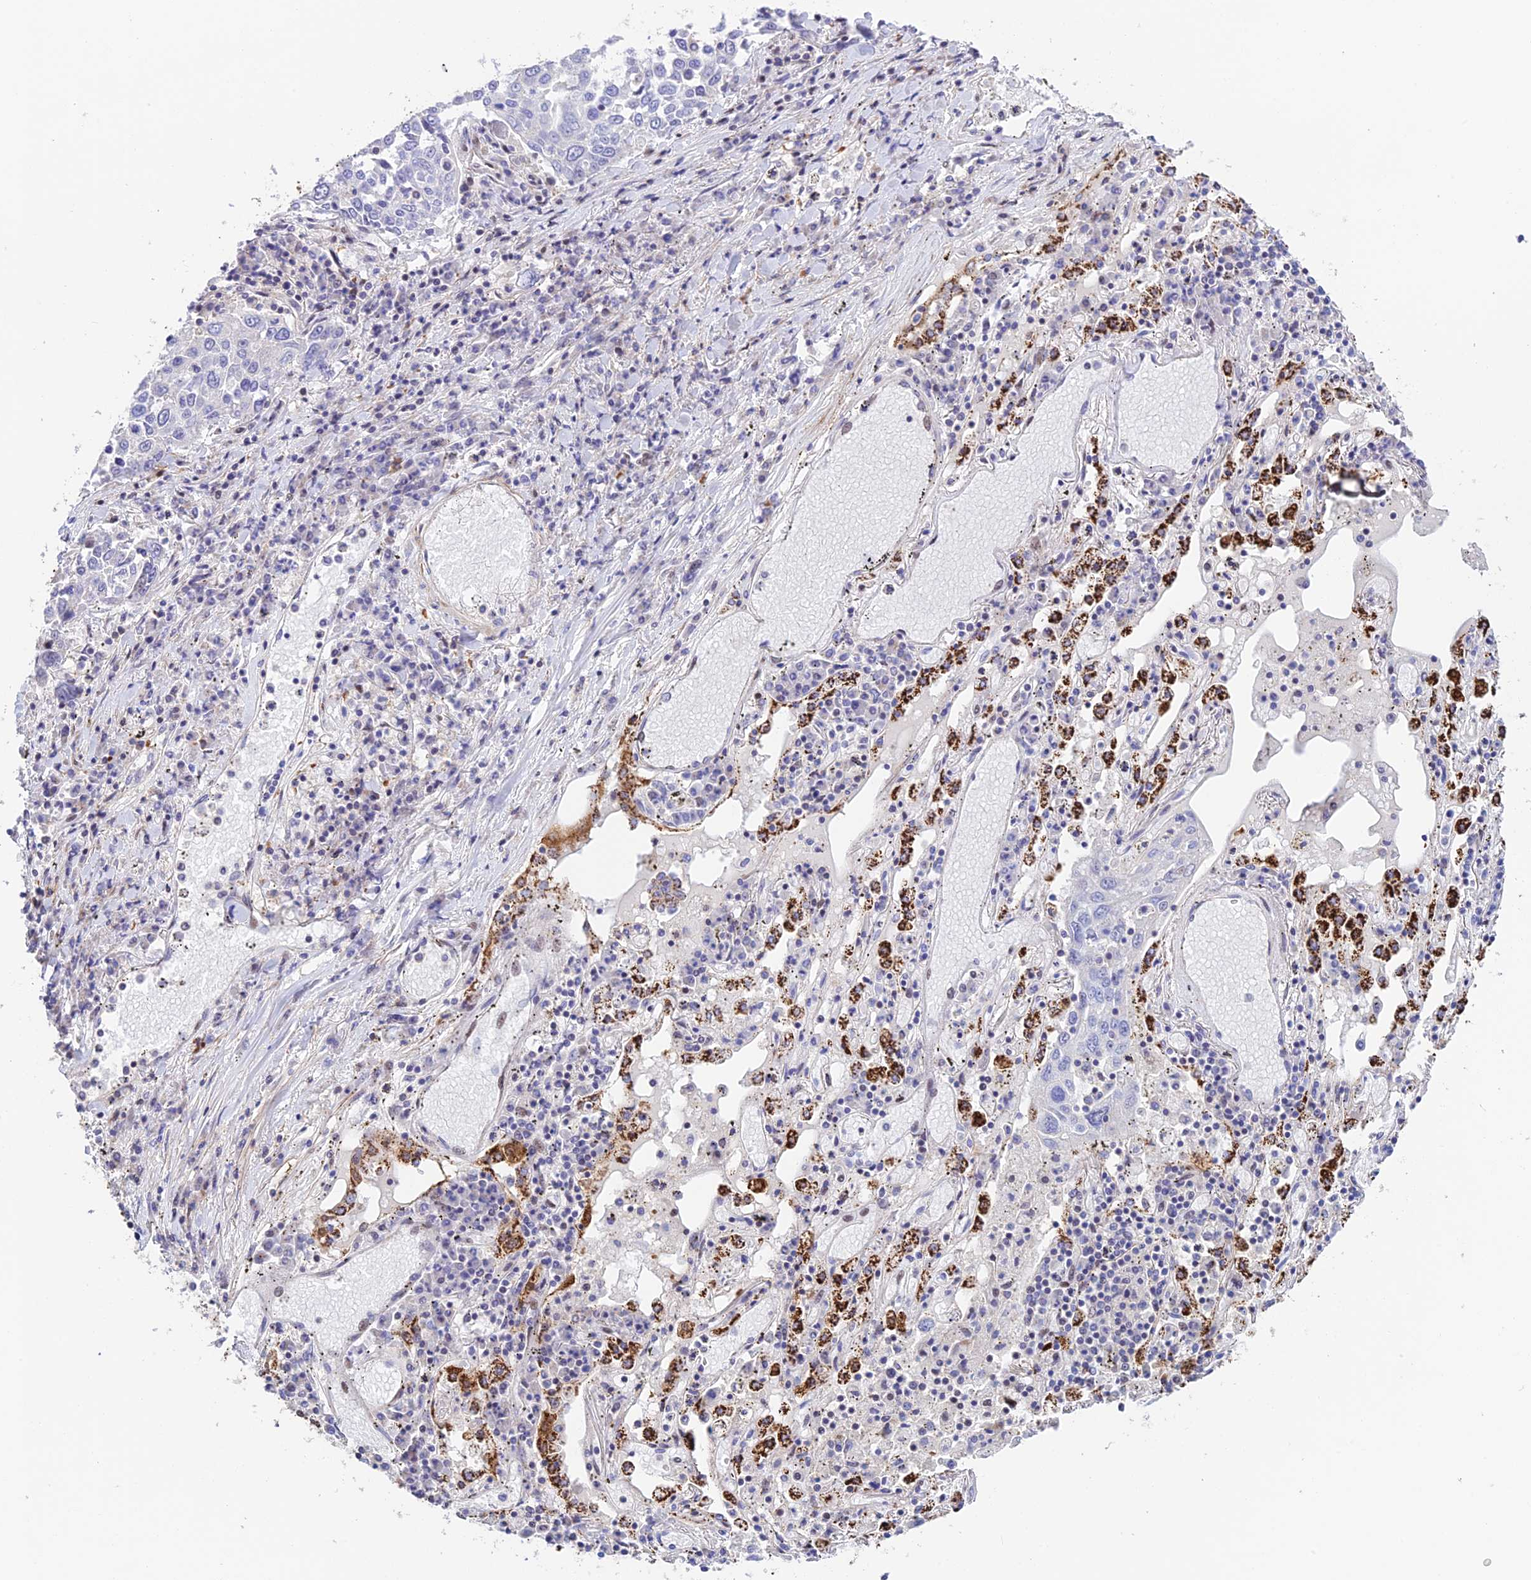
{"staining": {"intensity": "negative", "quantity": "none", "location": "none"}, "tissue": "lung cancer", "cell_type": "Tumor cells", "image_type": "cancer", "snomed": [{"axis": "morphology", "description": "Squamous cell carcinoma, NOS"}, {"axis": "topography", "description": "Lung"}], "caption": "Tumor cells are negative for brown protein staining in lung cancer.", "gene": "PRIM1", "patient": {"sex": "male", "age": 65}}